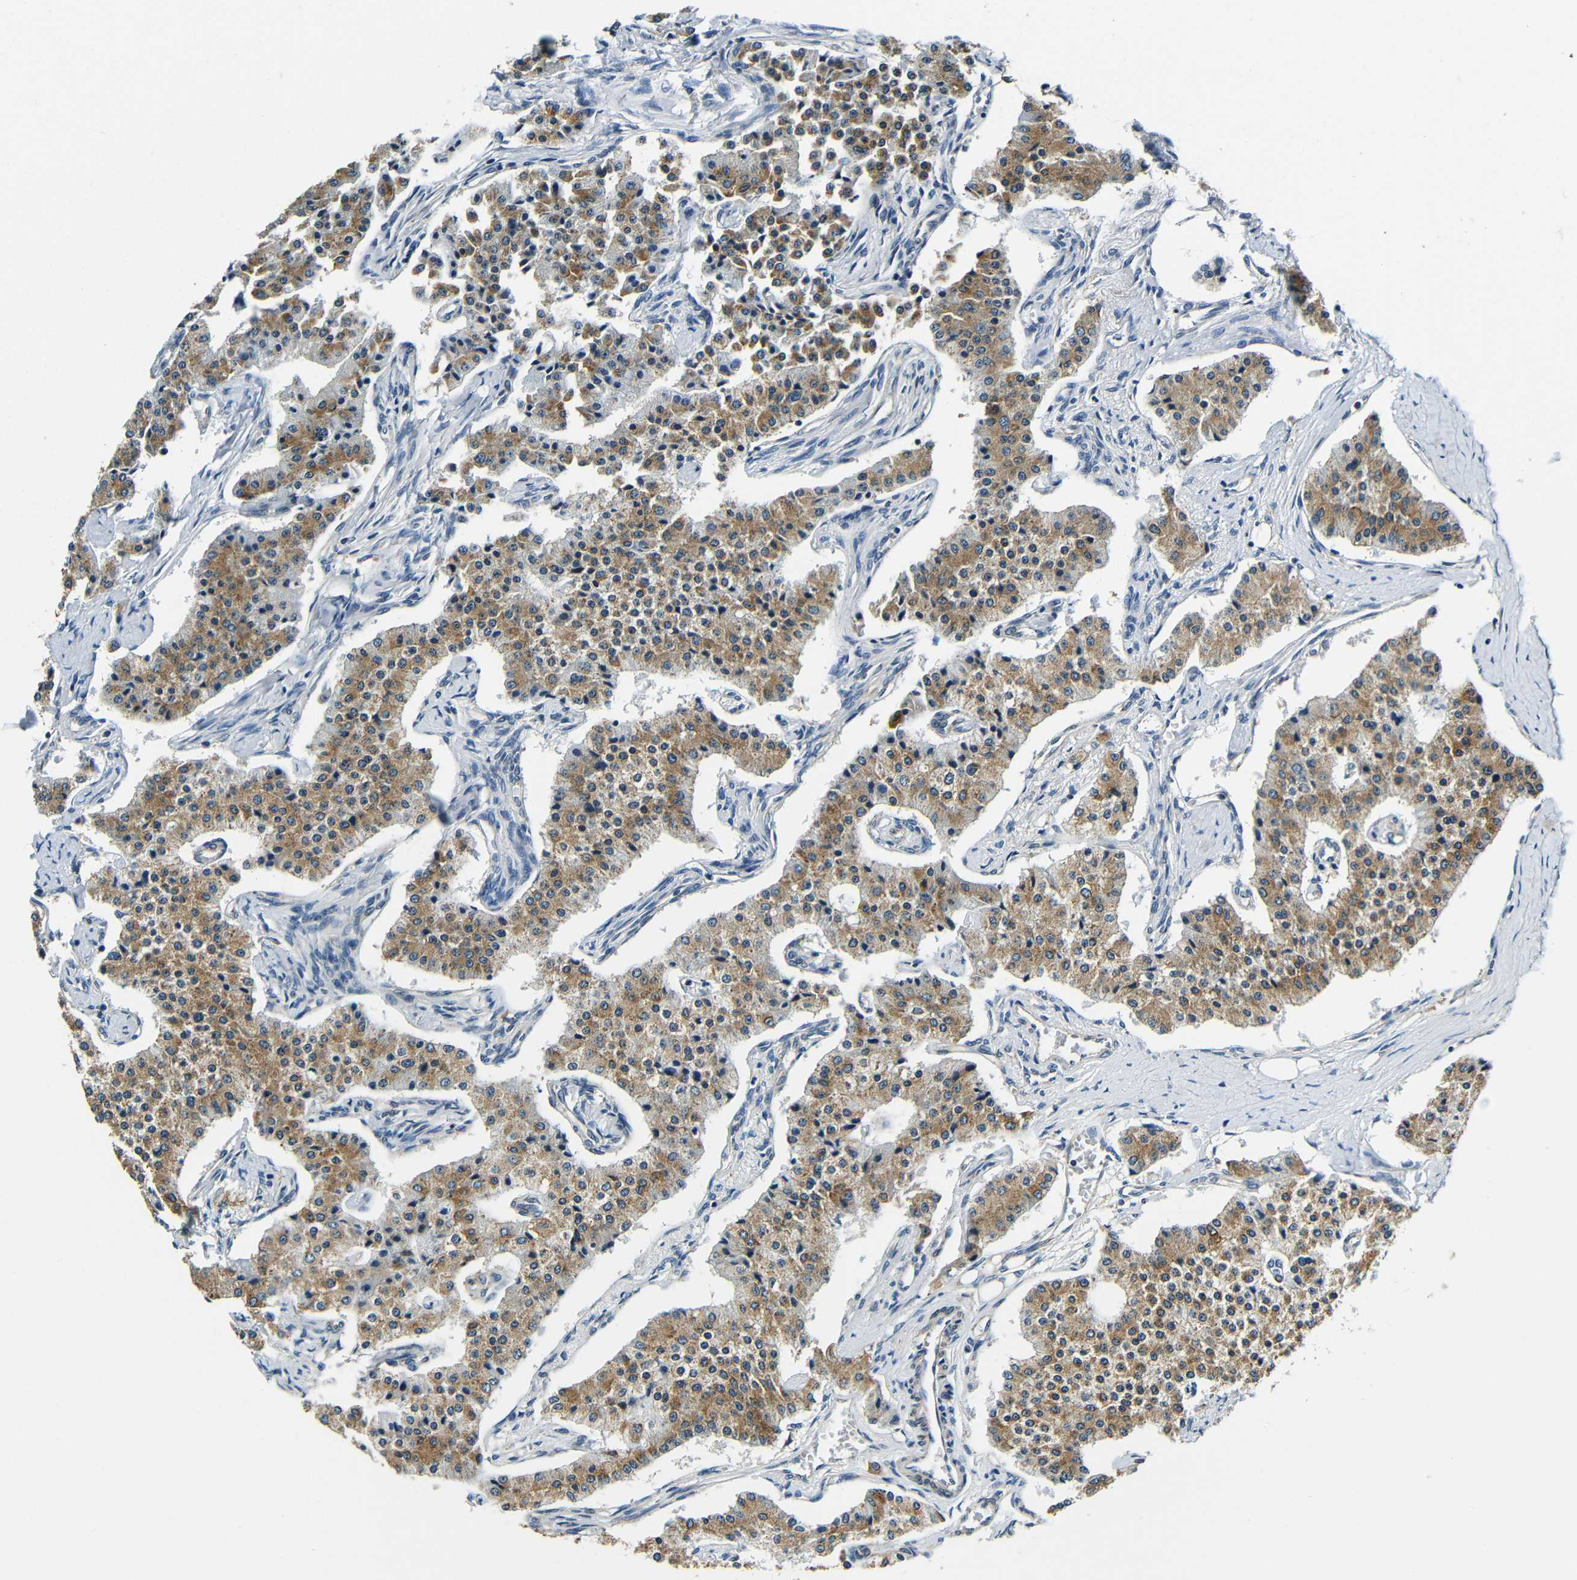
{"staining": {"intensity": "strong", "quantity": ">75%", "location": "cytoplasmic/membranous"}, "tissue": "carcinoid", "cell_type": "Tumor cells", "image_type": "cancer", "snomed": [{"axis": "morphology", "description": "Carcinoid, malignant, NOS"}, {"axis": "topography", "description": "Colon"}], "caption": "Protein expression analysis of human carcinoid (malignant) reveals strong cytoplasmic/membranous positivity in approximately >75% of tumor cells.", "gene": "VAPB", "patient": {"sex": "female", "age": 52}}